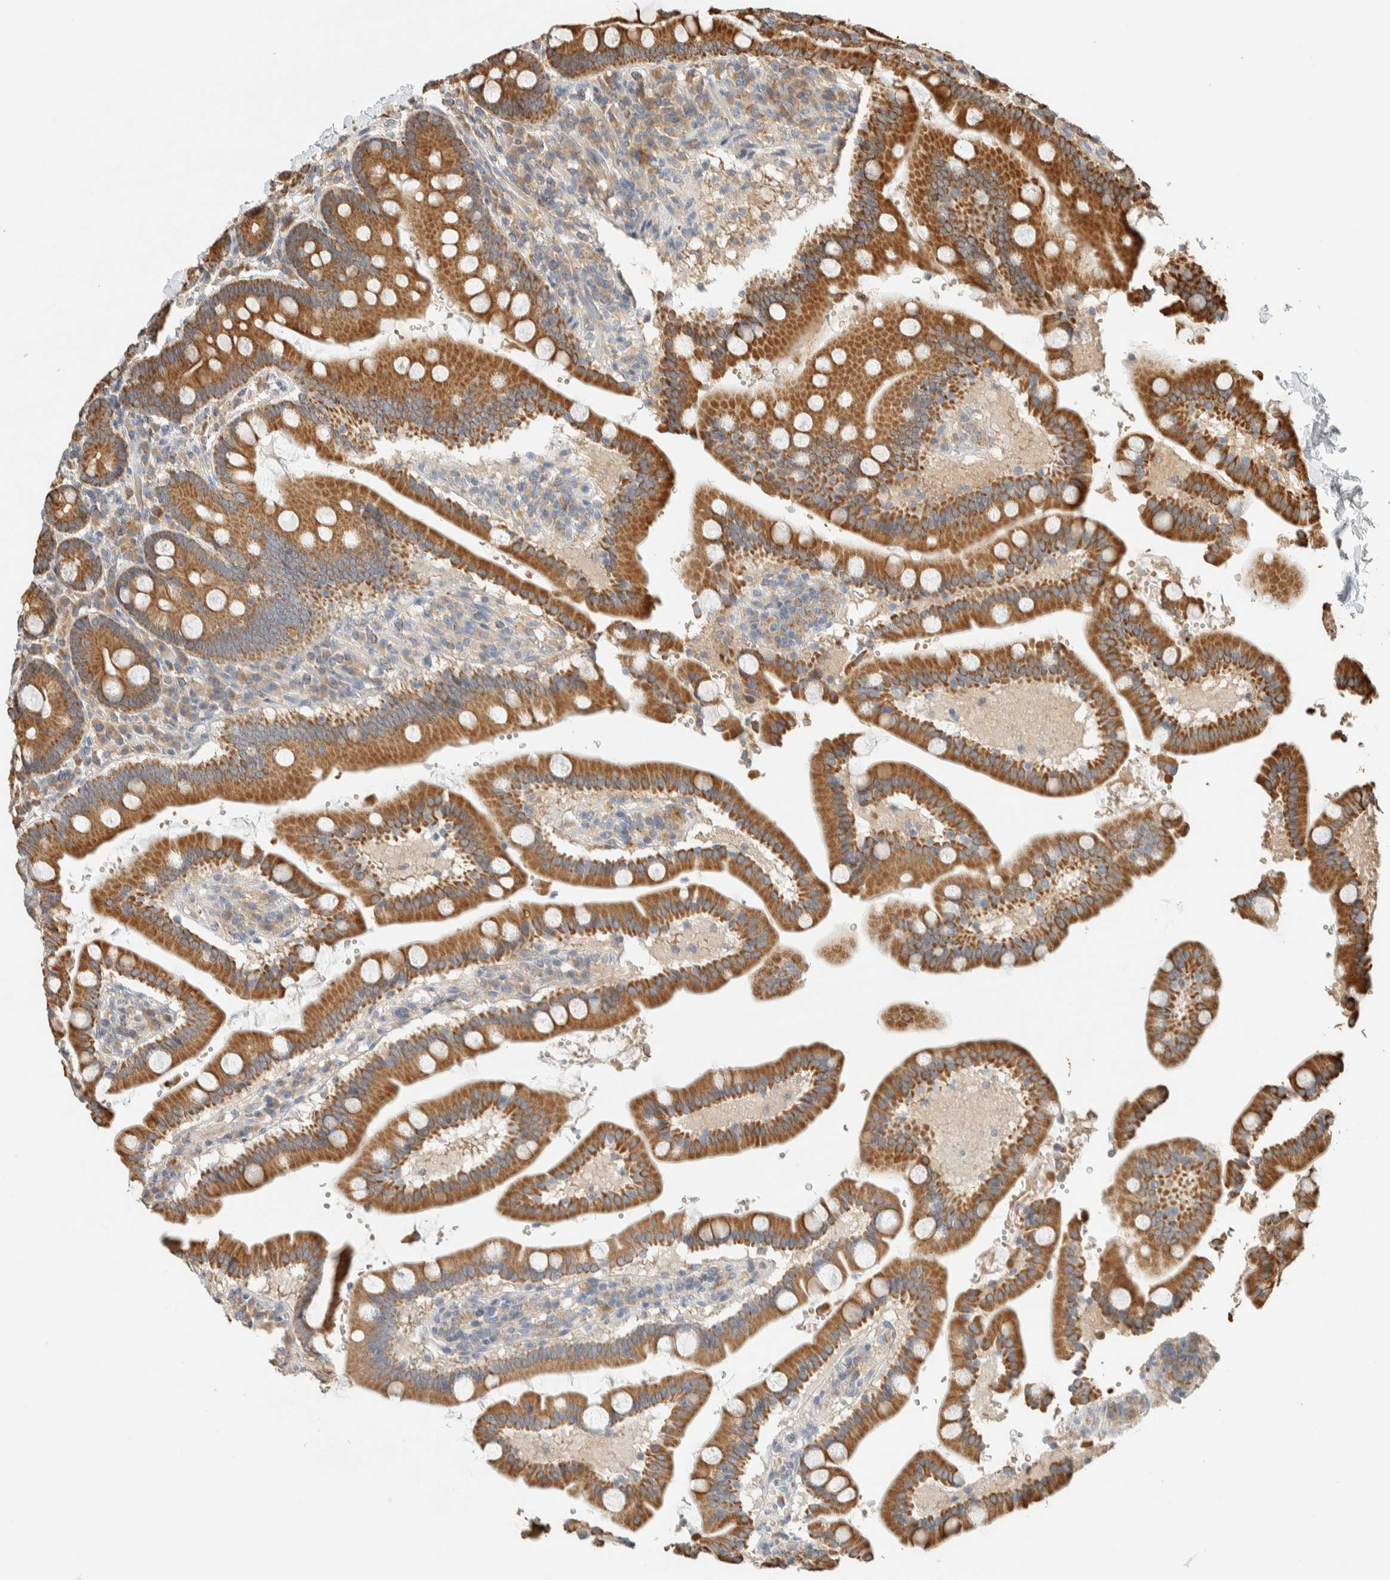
{"staining": {"intensity": "moderate", "quantity": ">75%", "location": "cytoplasmic/membranous"}, "tissue": "duodenum", "cell_type": "Glandular cells", "image_type": "normal", "snomed": [{"axis": "morphology", "description": "Normal tissue, NOS"}, {"axis": "topography", "description": "Small intestine, NOS"}], "caption": "Protein staining by immunohistochemistry reveals moderate cytoplasmic/membranous expression in about >75% of glandular cells in benign duodenum. (DAB (3,3'-diaminobenzidine) IHC, brown staining for protein, blue staining for nuclei).", "gene": "RAB11FIP1", "patient": {"sex": "female", "age": 71}}